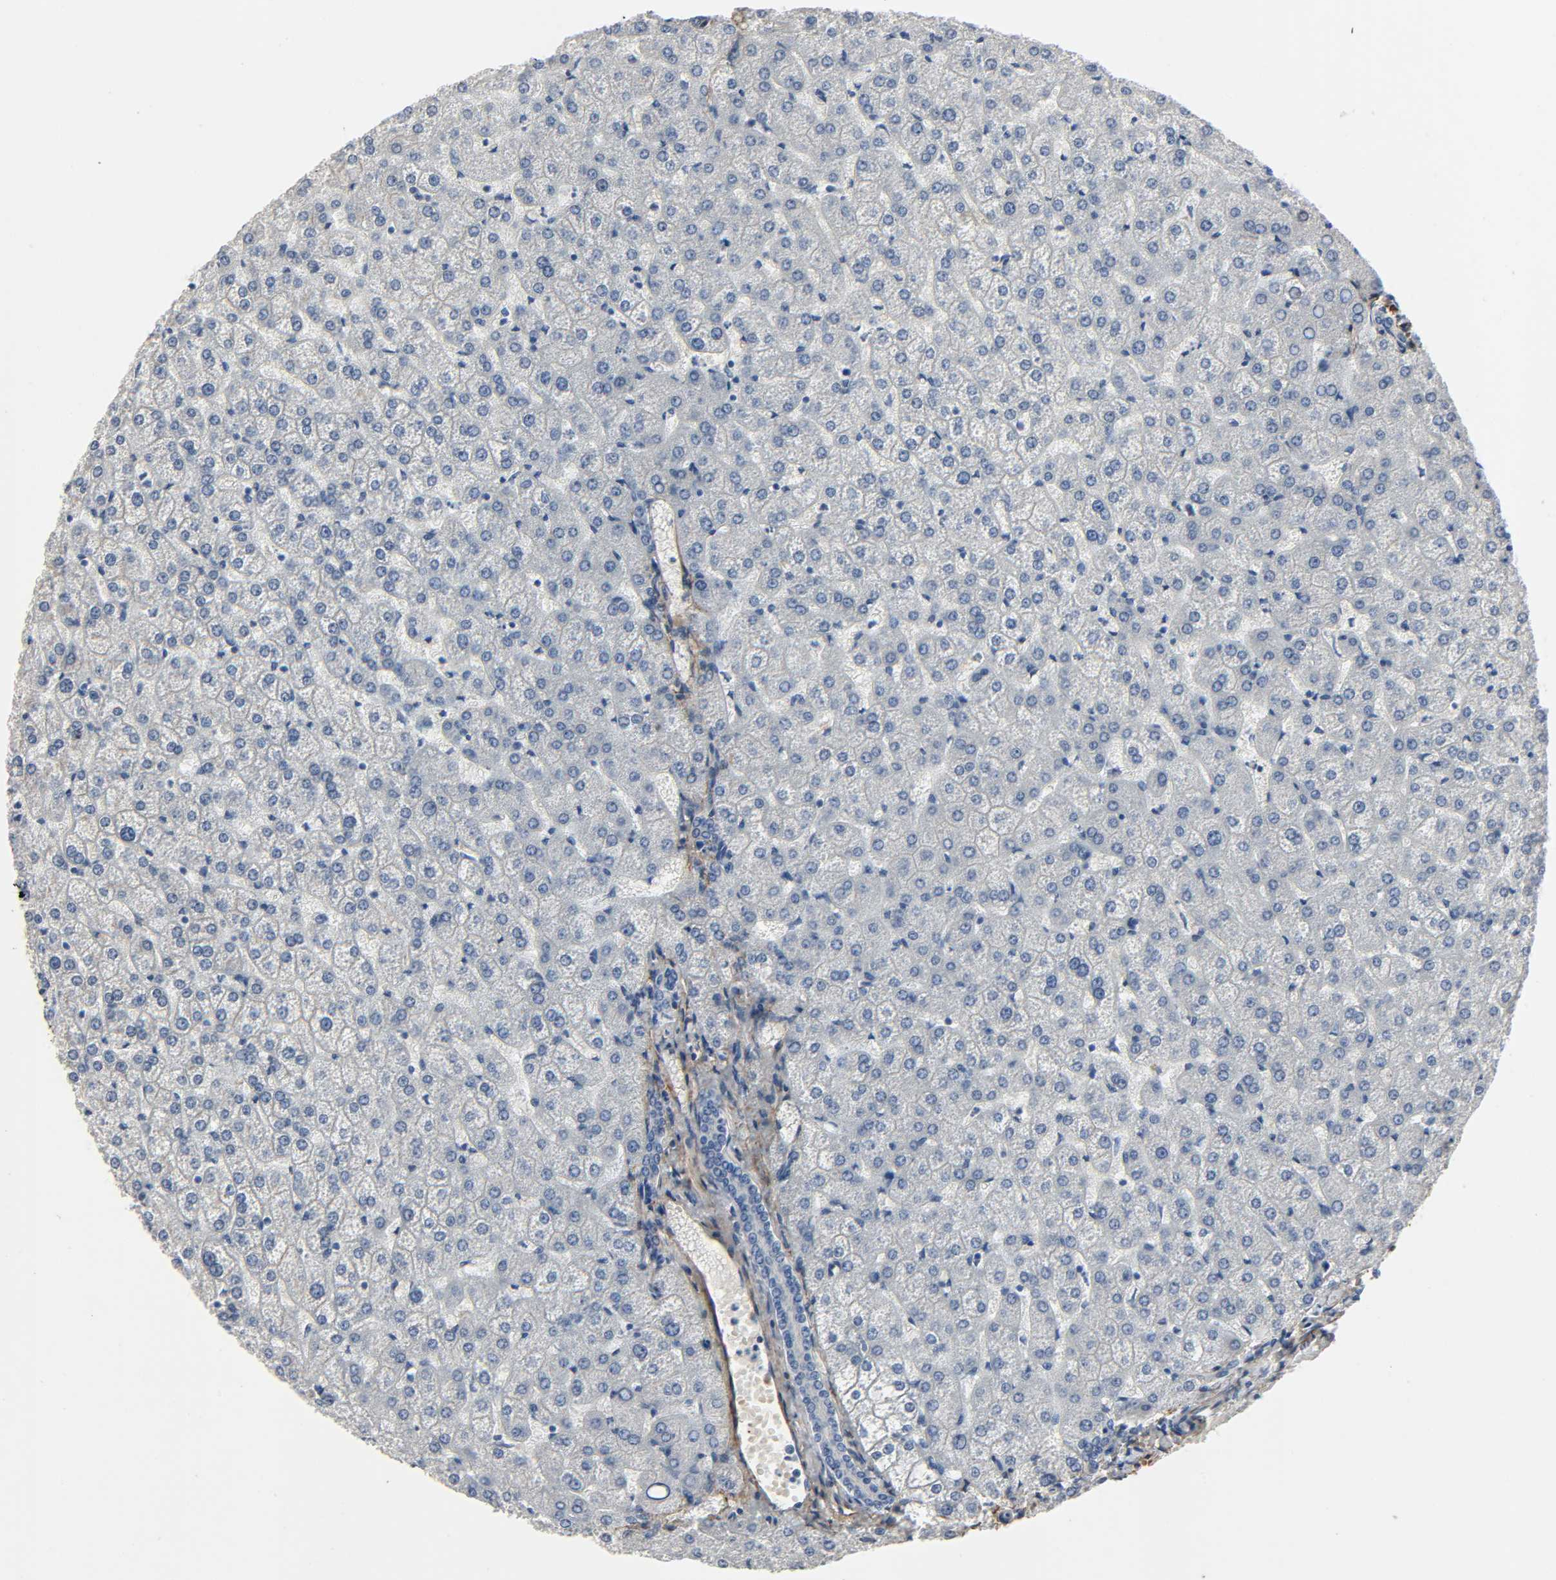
{"staining": {"intensity": "negative", "quantity": "none", "location": "none"}, "tissue": "liver", "cell_type": "Cholangiocytes", "image_type": "normal", "snomed": [{"axis": "morphology", "description": "Normal tissue, NOS"}, {"axis": "topography", "description": "Liver"}], "caption": "Immunohistochemistry (IHC) histopathology image of normal liver: human liver stained with DAB exhibits no significant protein expression in cholangiocytes.", "gene": "FBLN5", "patient": {"sex": "female", "age": 32}}